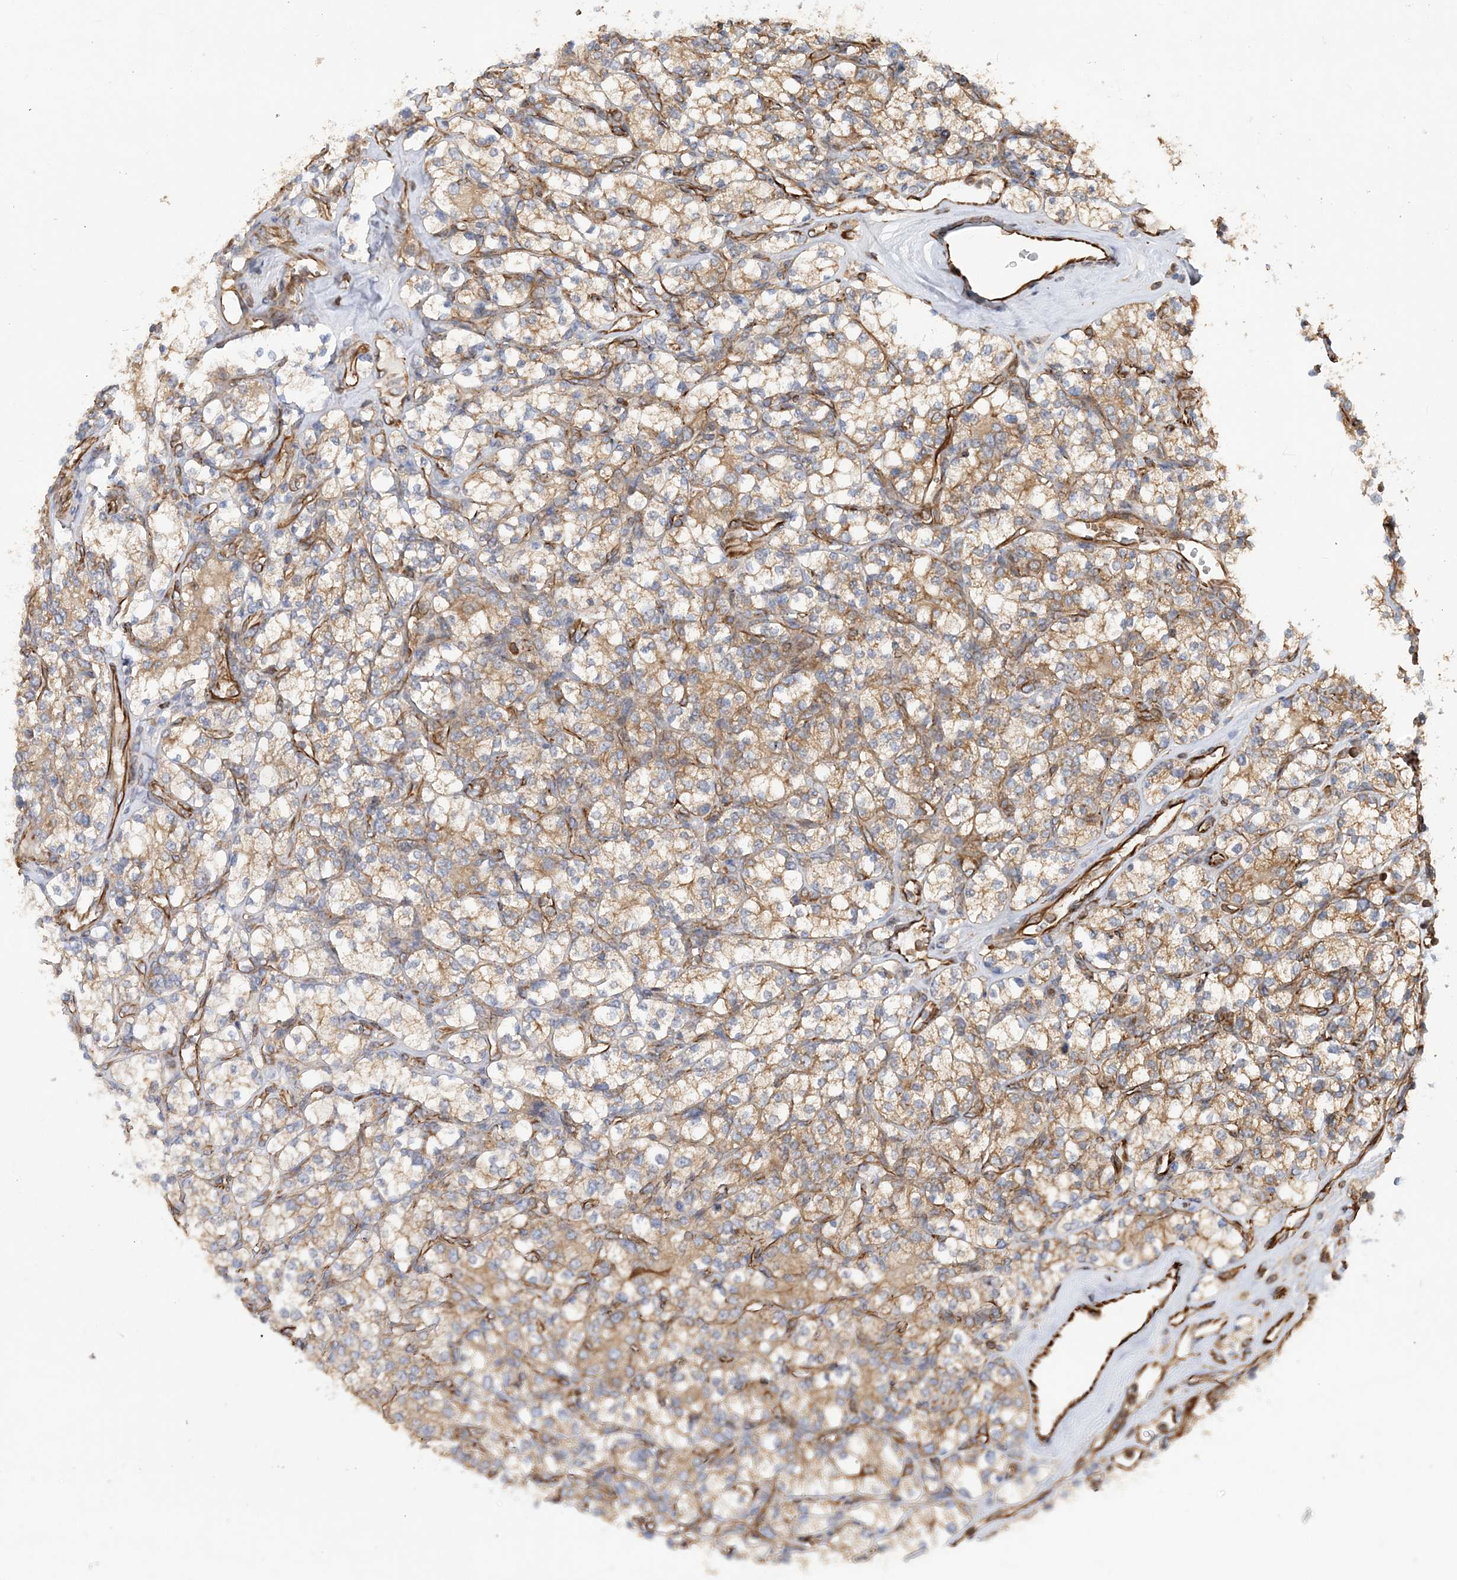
{"staining": {"intensity": "moderate", "quantity": ">75%", "location": "cytoplasmic/membranous"}, "tissue": "renal cancer", "cell_type": "Tumor cells", "image_type": "cancer", "snomed": [{"axis": "morphology", "description": "Adenocarcinoma, NOS"}, {"axis": "topography", "description": "Kidney"}], "caption": "Human renal cancer (adenocarcinoma) stained for a protein (brown) displays moderate cytoplasmic/membranous positive expression in approximately >75% of tumor cells.", "gene": "FAM114A2", "patient": {"sex": "male", "age": 77}}